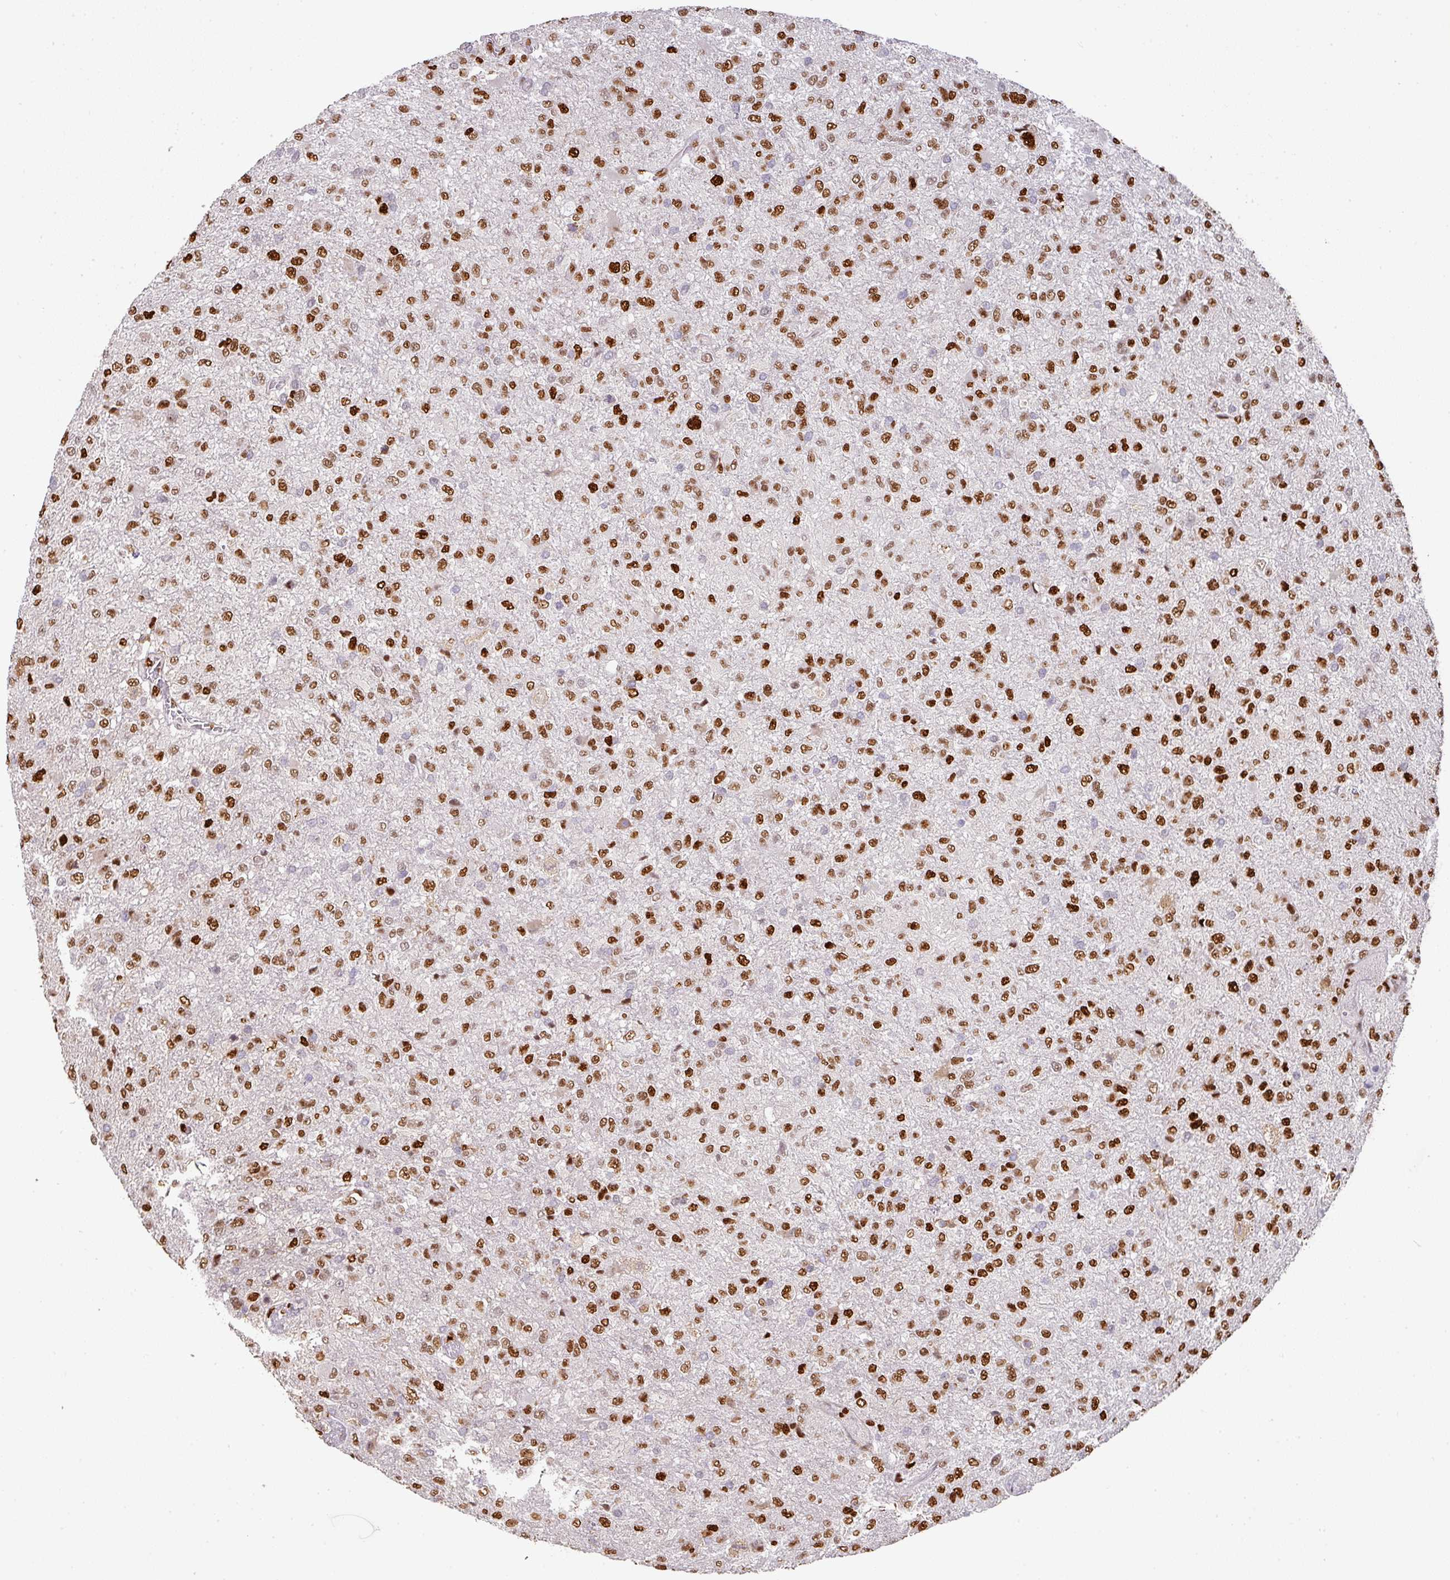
{"staining": {"intensity": "strong", "quantity": ">75%", "location": "nuclear"}, "tissue": "glioma", "cell_type": "Tumor cells", "image_type": "cancer", "snomed": [{"axis": "morphology", "description": "Glioma, malignant, High grade"}, {"axis": "topography", "description": "Brain"}], "caption": "Approximately >75% of tumor cells in human high-grade glioma (malignant) reveal strong nuclear protein expression as visualized by brown immunohistochemical staining.", "gene": "SAMHD1", "patient": {"sex": "female", "age": 74}}